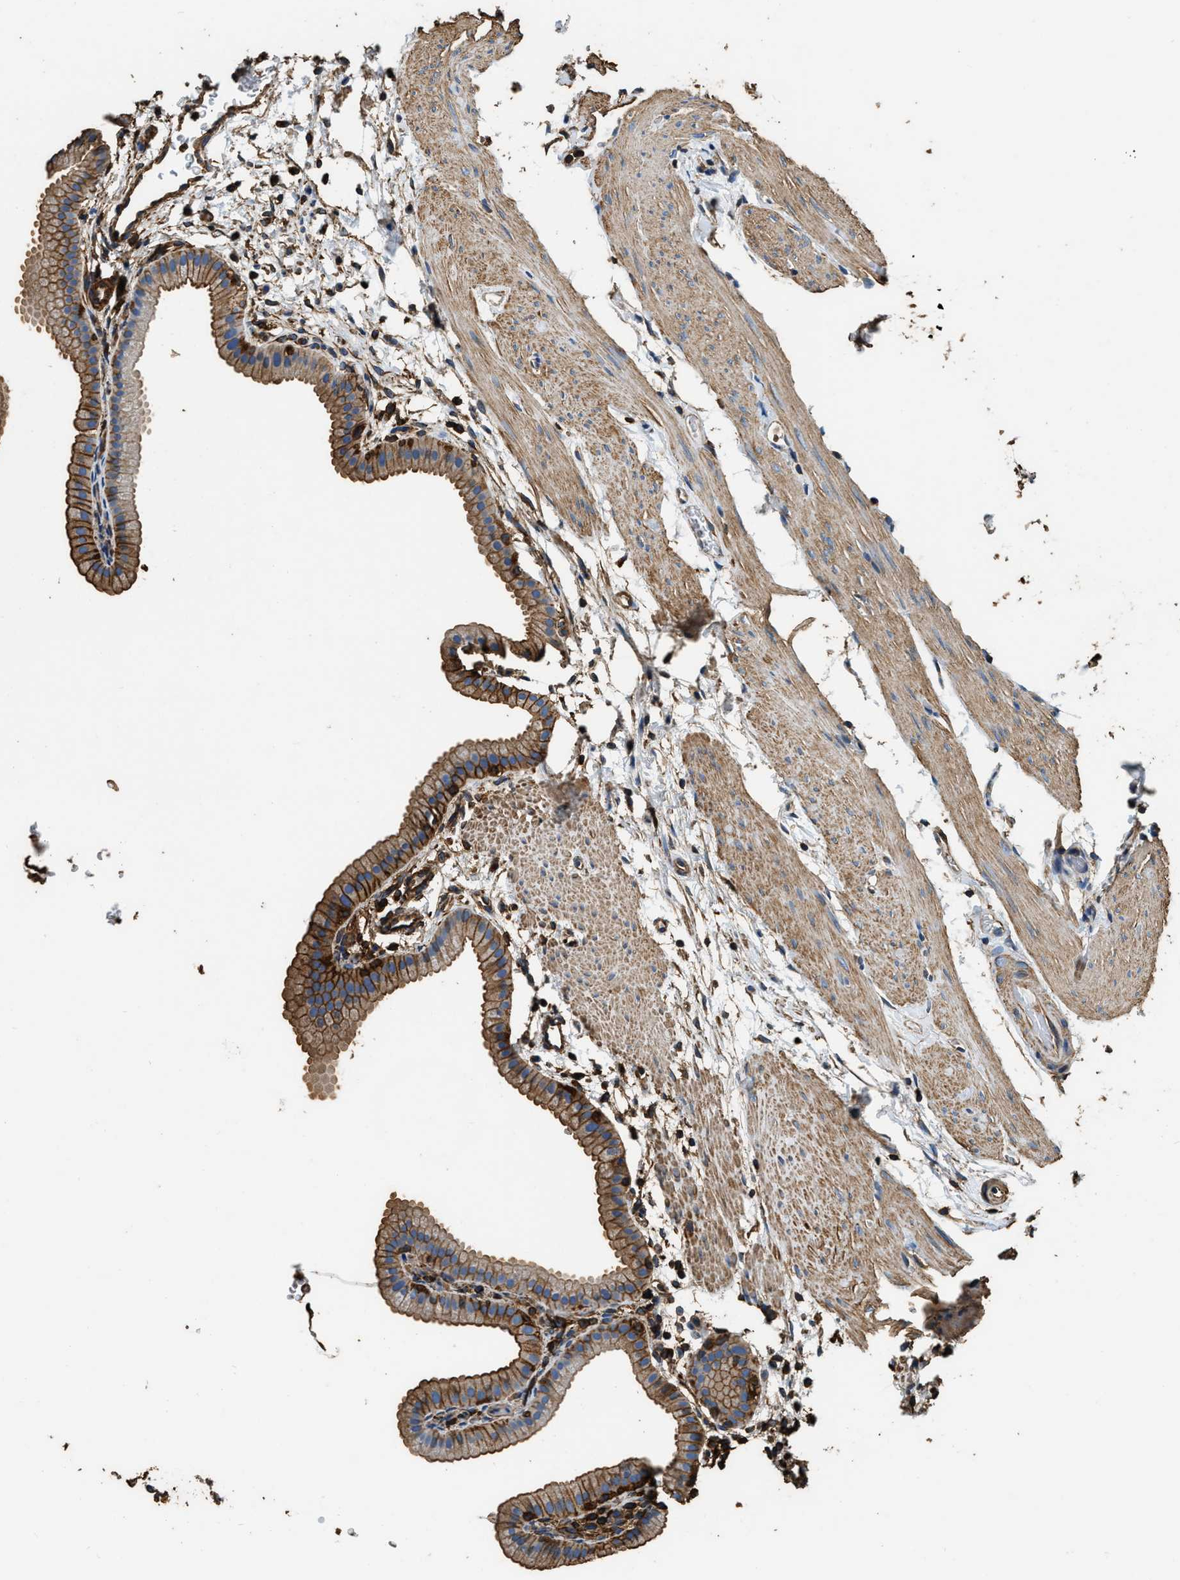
{"staining": {"intensity": "moderate", "quantity": "25%-75%", "location": "cytoplasmic/membranous"}, "tissue": "gallbladder", "cell_type": "Glandular cells", "image_type": "normal", "snomed": [{"axis": "morphology", "description": "Normal tissue, NOS"}, {"axis": "topography", "description": "Gallbladder"}], "caption": "High-magnification brightfield microscopy of normal gallbladder stained with DAB (brown) and counterstained with hematoxylin (blue). glandular cells exhibit moderate cytoplasmic/membranous expression is present in approximately25%-75% of cells.", "gene": "ACCS", "patient": {"sex": "female", "age": 64}}